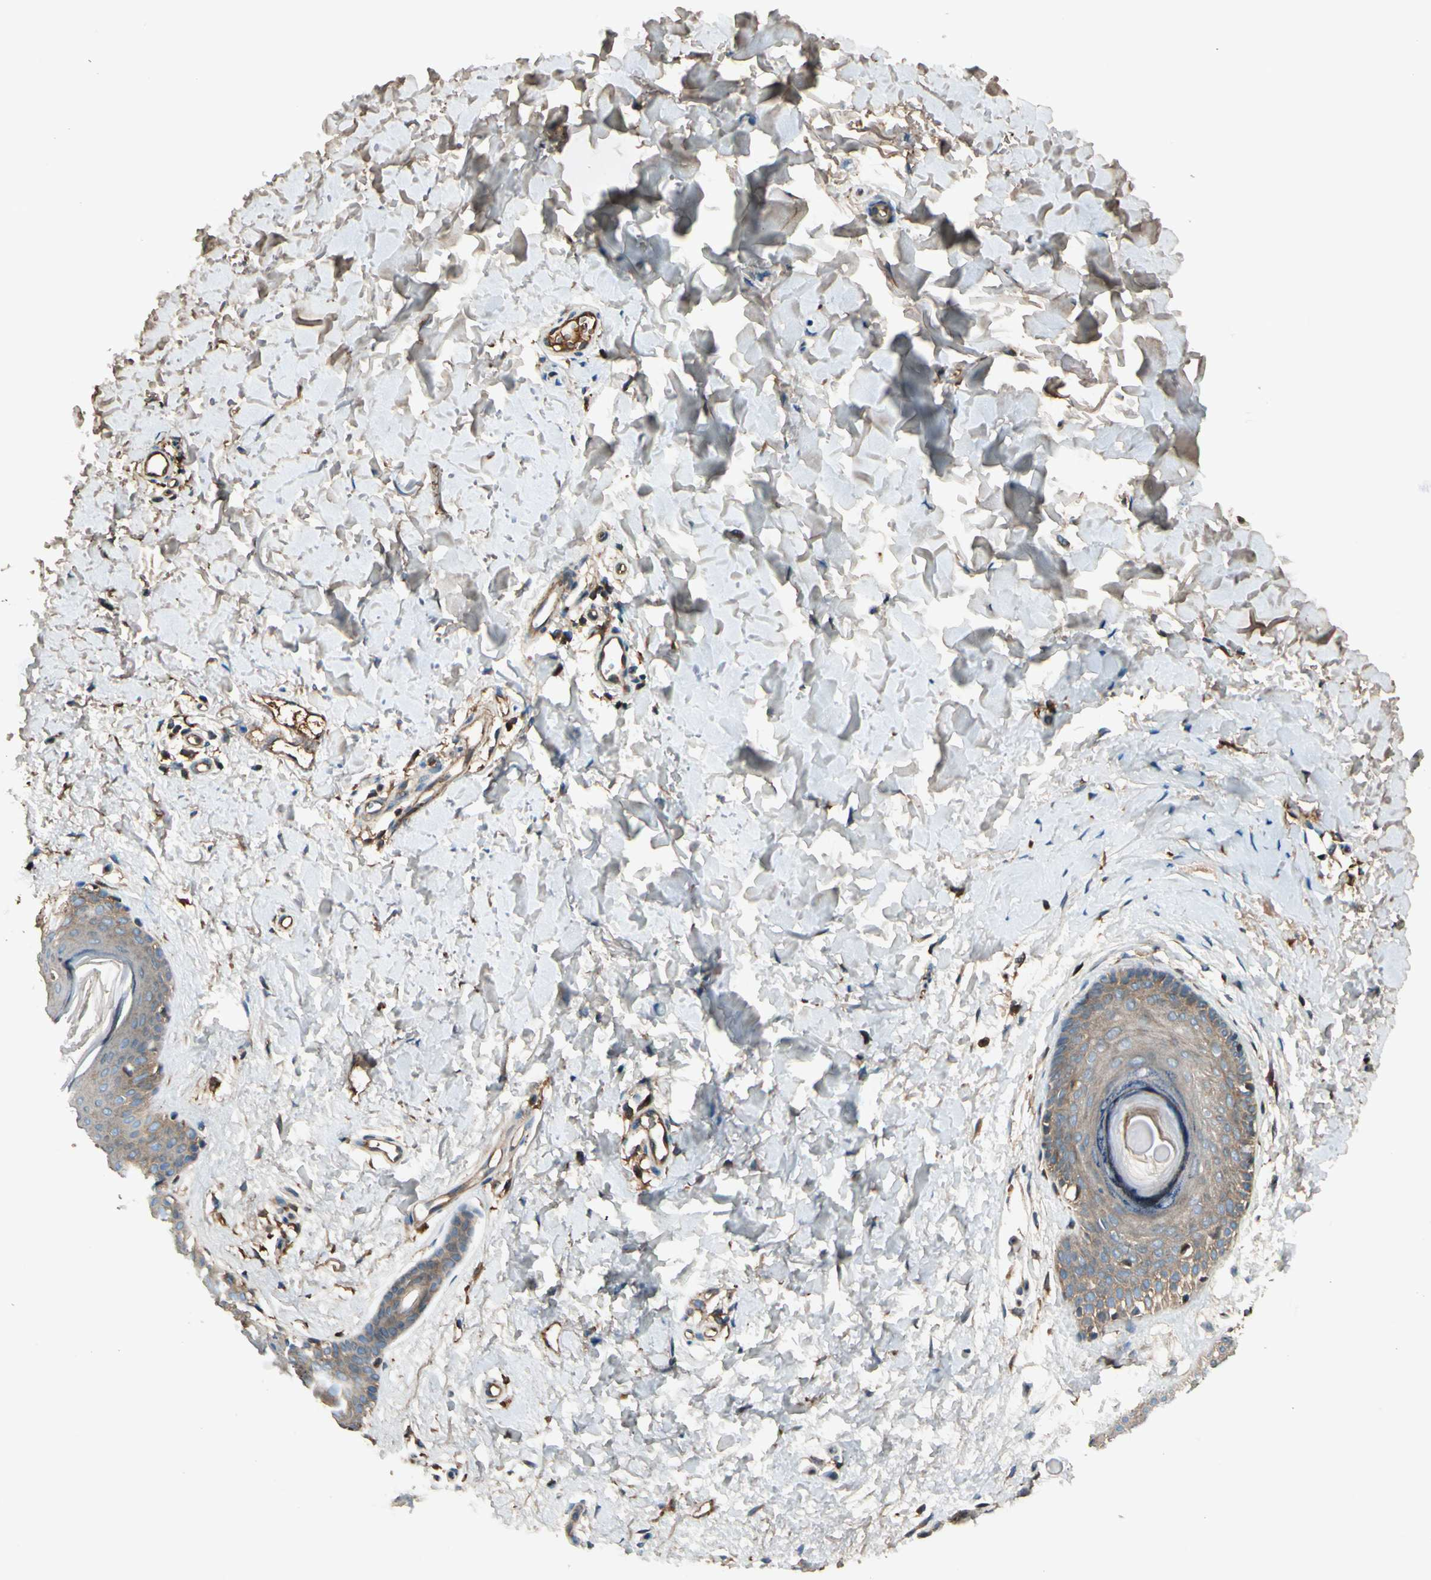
{"staining": {"intensity": "moderate", "quantity": ">75%", "location": "cytoplasmic/membranous"}, "tissue": "skin", "cell_type": "Fibroblasts", "image_type": "normal", "snomed": [{"axis": "morphology", "description": "Normal tissue, NOS"}, {"axis": "topography", "description": "Skin"}], "caption": "Immunohistochemical staining of unremarkable skin exhibits medium levels of moderate cytoplasmic/membranous expression in approximately >75% of fibroblasts. Using DAB (3,3'-diaminobenzidine) (brown) and hematoxylin (blue) stains, captured at high magnification using brightfield microscopy.", "gene": "STX11", "patient": {"sex": "female", "age": 56}}